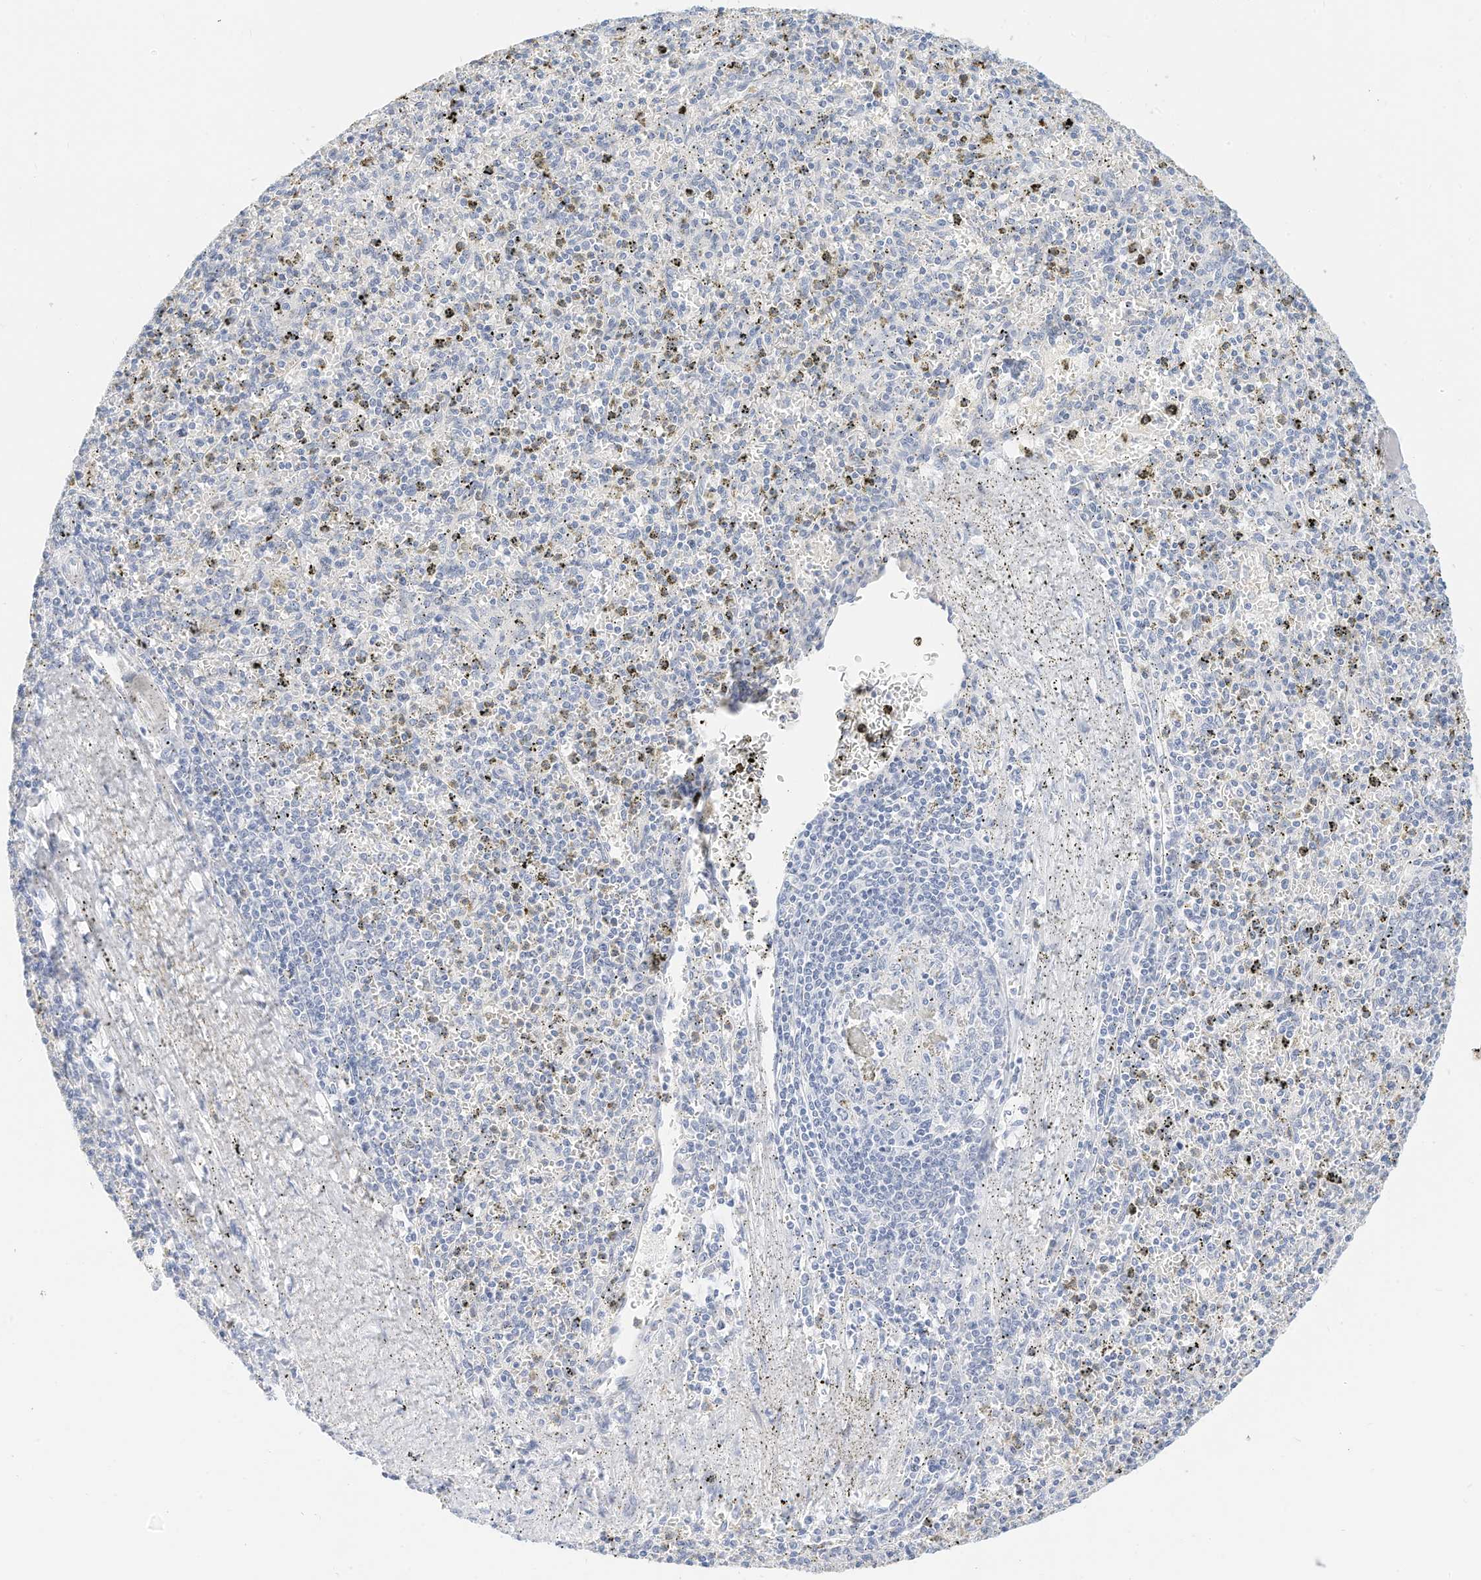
{"staining": {"intensity": "weak", "quantity": "<25%", "location": "cytoplasmic/membranous"}, "tissue": "spleen", "cell_type": "Cells in red pulp", "image_type": "normal", "snomed": [{"axis": "morphology", "description": "Normal tissue, NOS"}, {"axis": "topography", "description": "Spleen"}], "caption": "Cells in red pulp show no significant expression in unremarkable spleen. (DAB immunohistochemistry with hematoxylin counter stain).", "gene": "SPOCD1", "patient": {"sex": "male", "age": 72}}